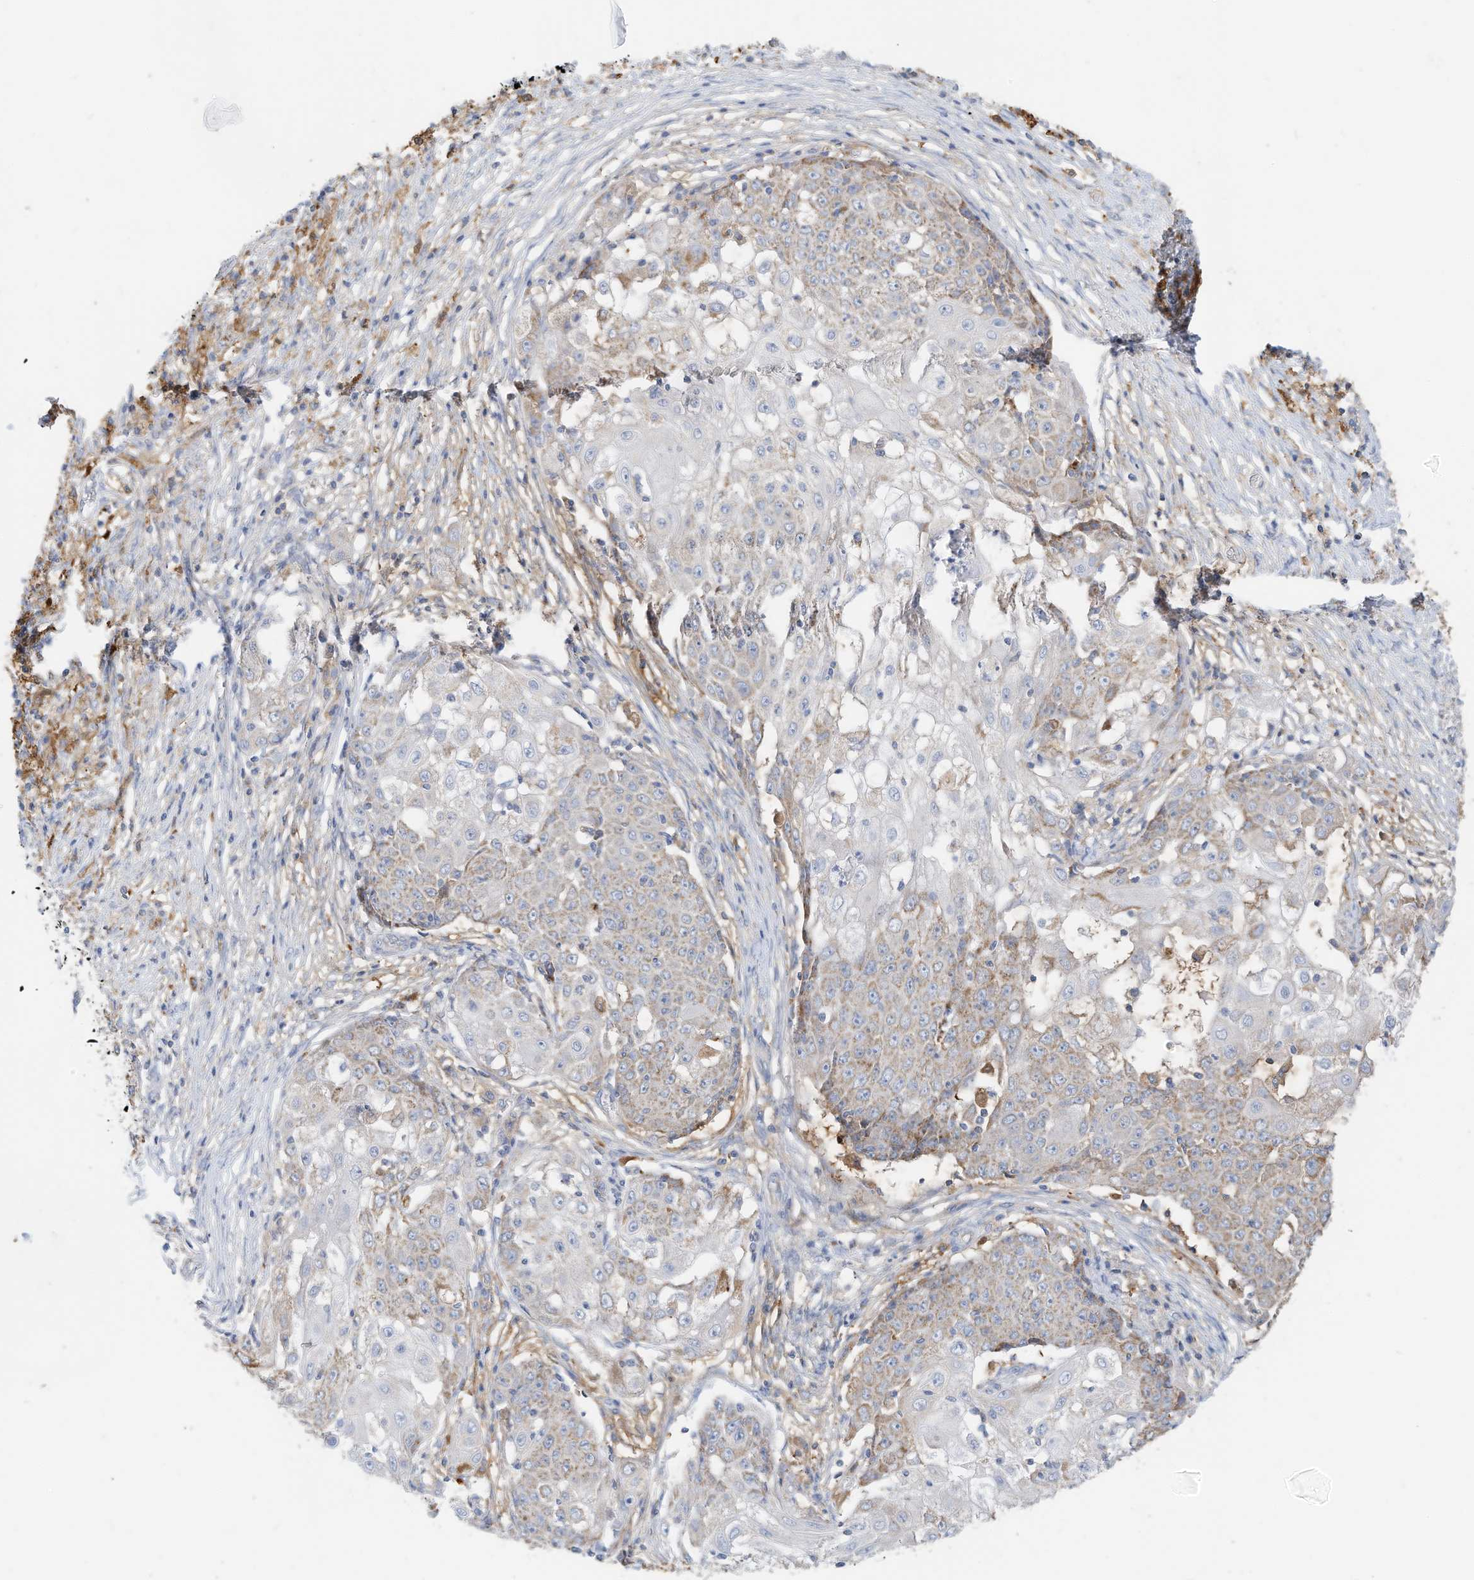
{"staining": {"intensity": "moderate", "quantity": "25%-75%", "location": "cytoplasmic/membranous"}, "tissue": "ovarian cancer", "cell_type": "Tumor cells", "image_type": "cancer", "snomed": [{"axis": "morphology", "description": "Carcinoma, endometroid"}, {"axis": "topography", "description": "Ovary"}], "caption": "Ovarian cancer (endometroid carcinoma) stained with a protein marker exhibits moderate staining in tumor cells.", "gene": "RHOH", "patient": {"sex": "female", "age": 42}}